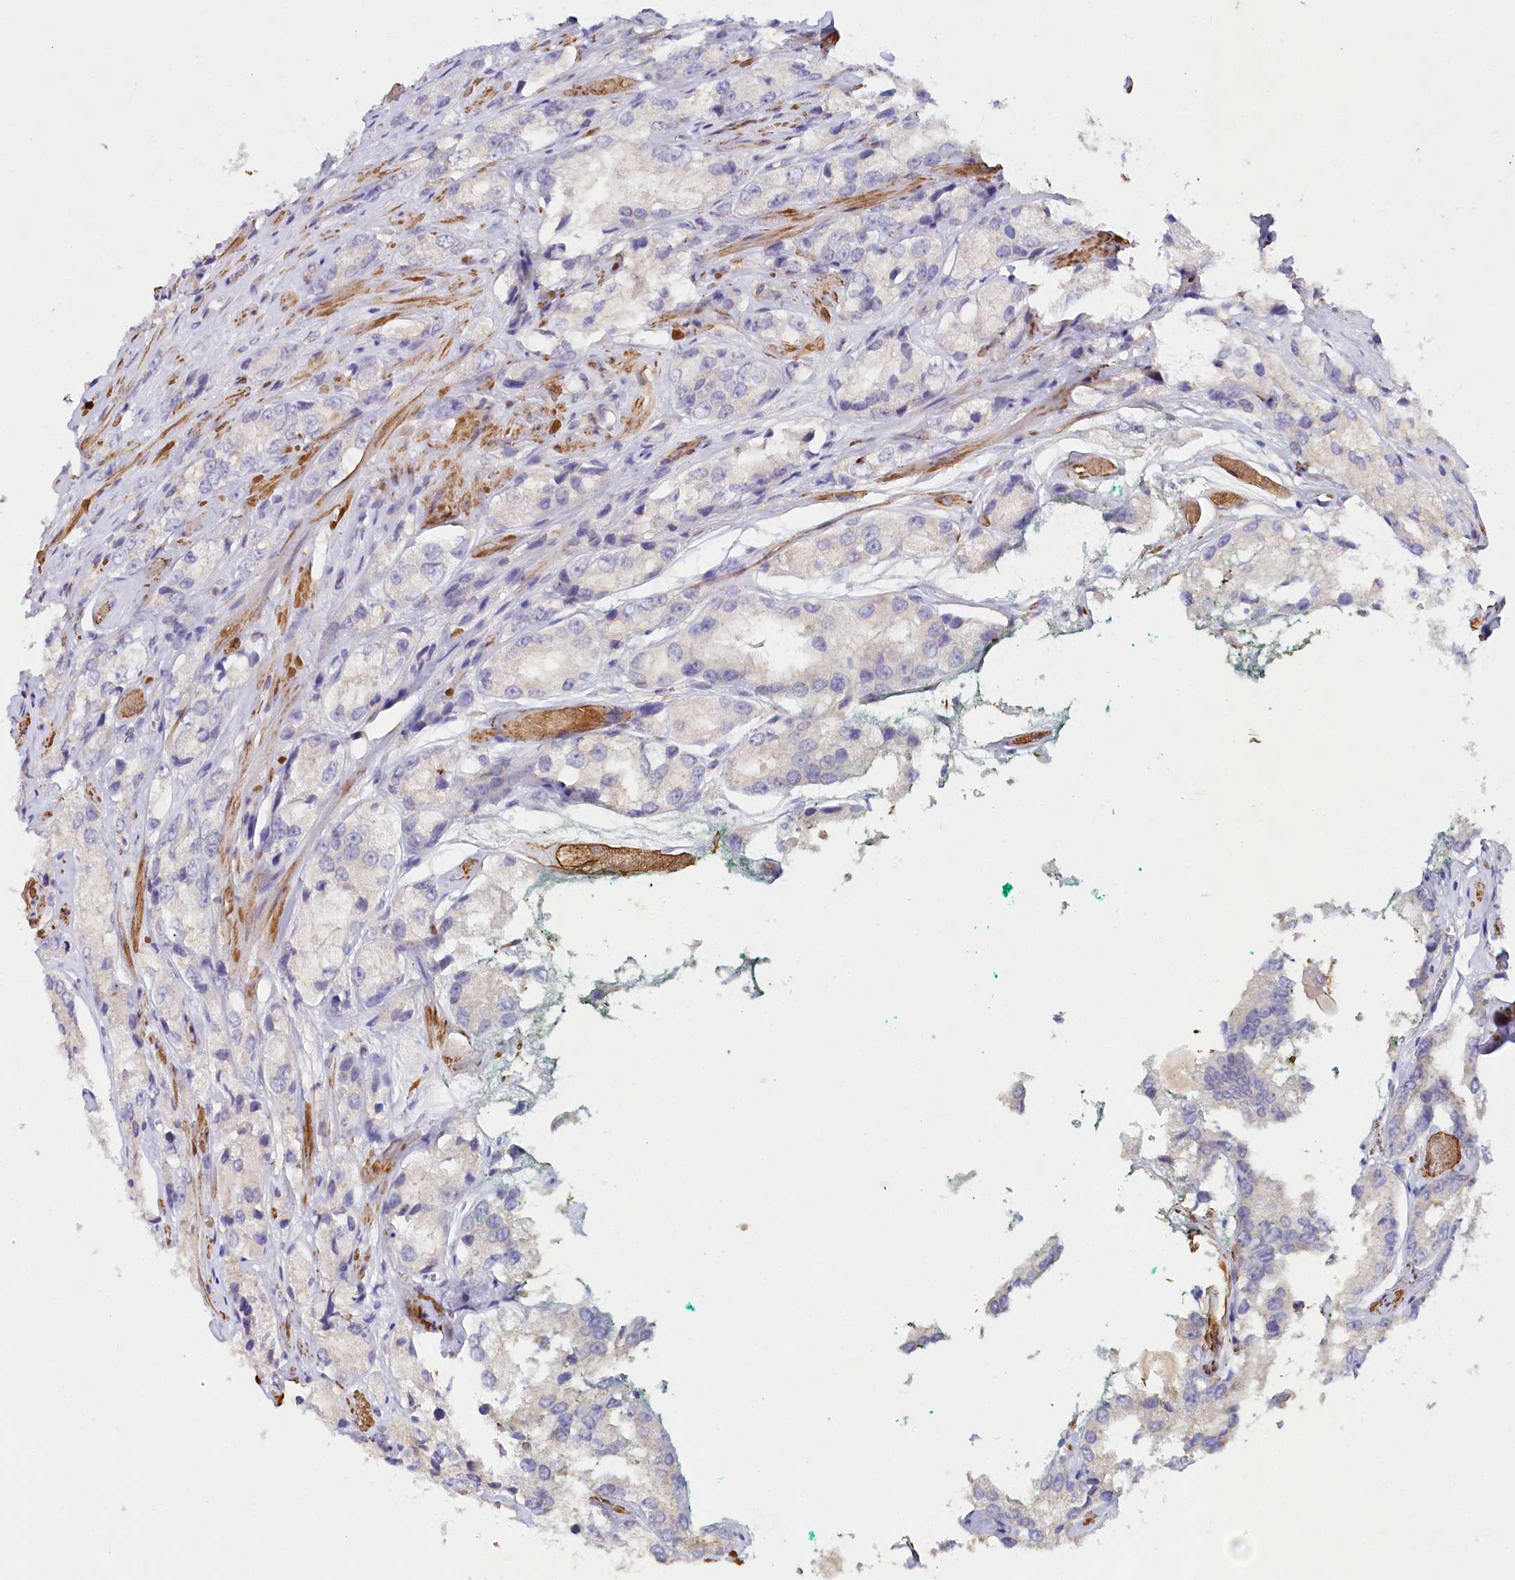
{"staining": {"intensity": "negative", "quantity": "none", "location": "none"}, "tissue": "prostate cancer", "cell_type": "Tumor cells", "image_type": "cancer", "snomed": [{"axis": "morphology", "description": "Adenocarcinoma, High grade"}, {"axis": "topography", "description": "Prostate"}], "caption": "Immunohistochemical staining of prostate cancer demonstrates no significant positivity in tumor cells. Nuclei are stained in blue.", "gene": "ALDH3B1", "patient": {"sex": "male", "age": 66}}